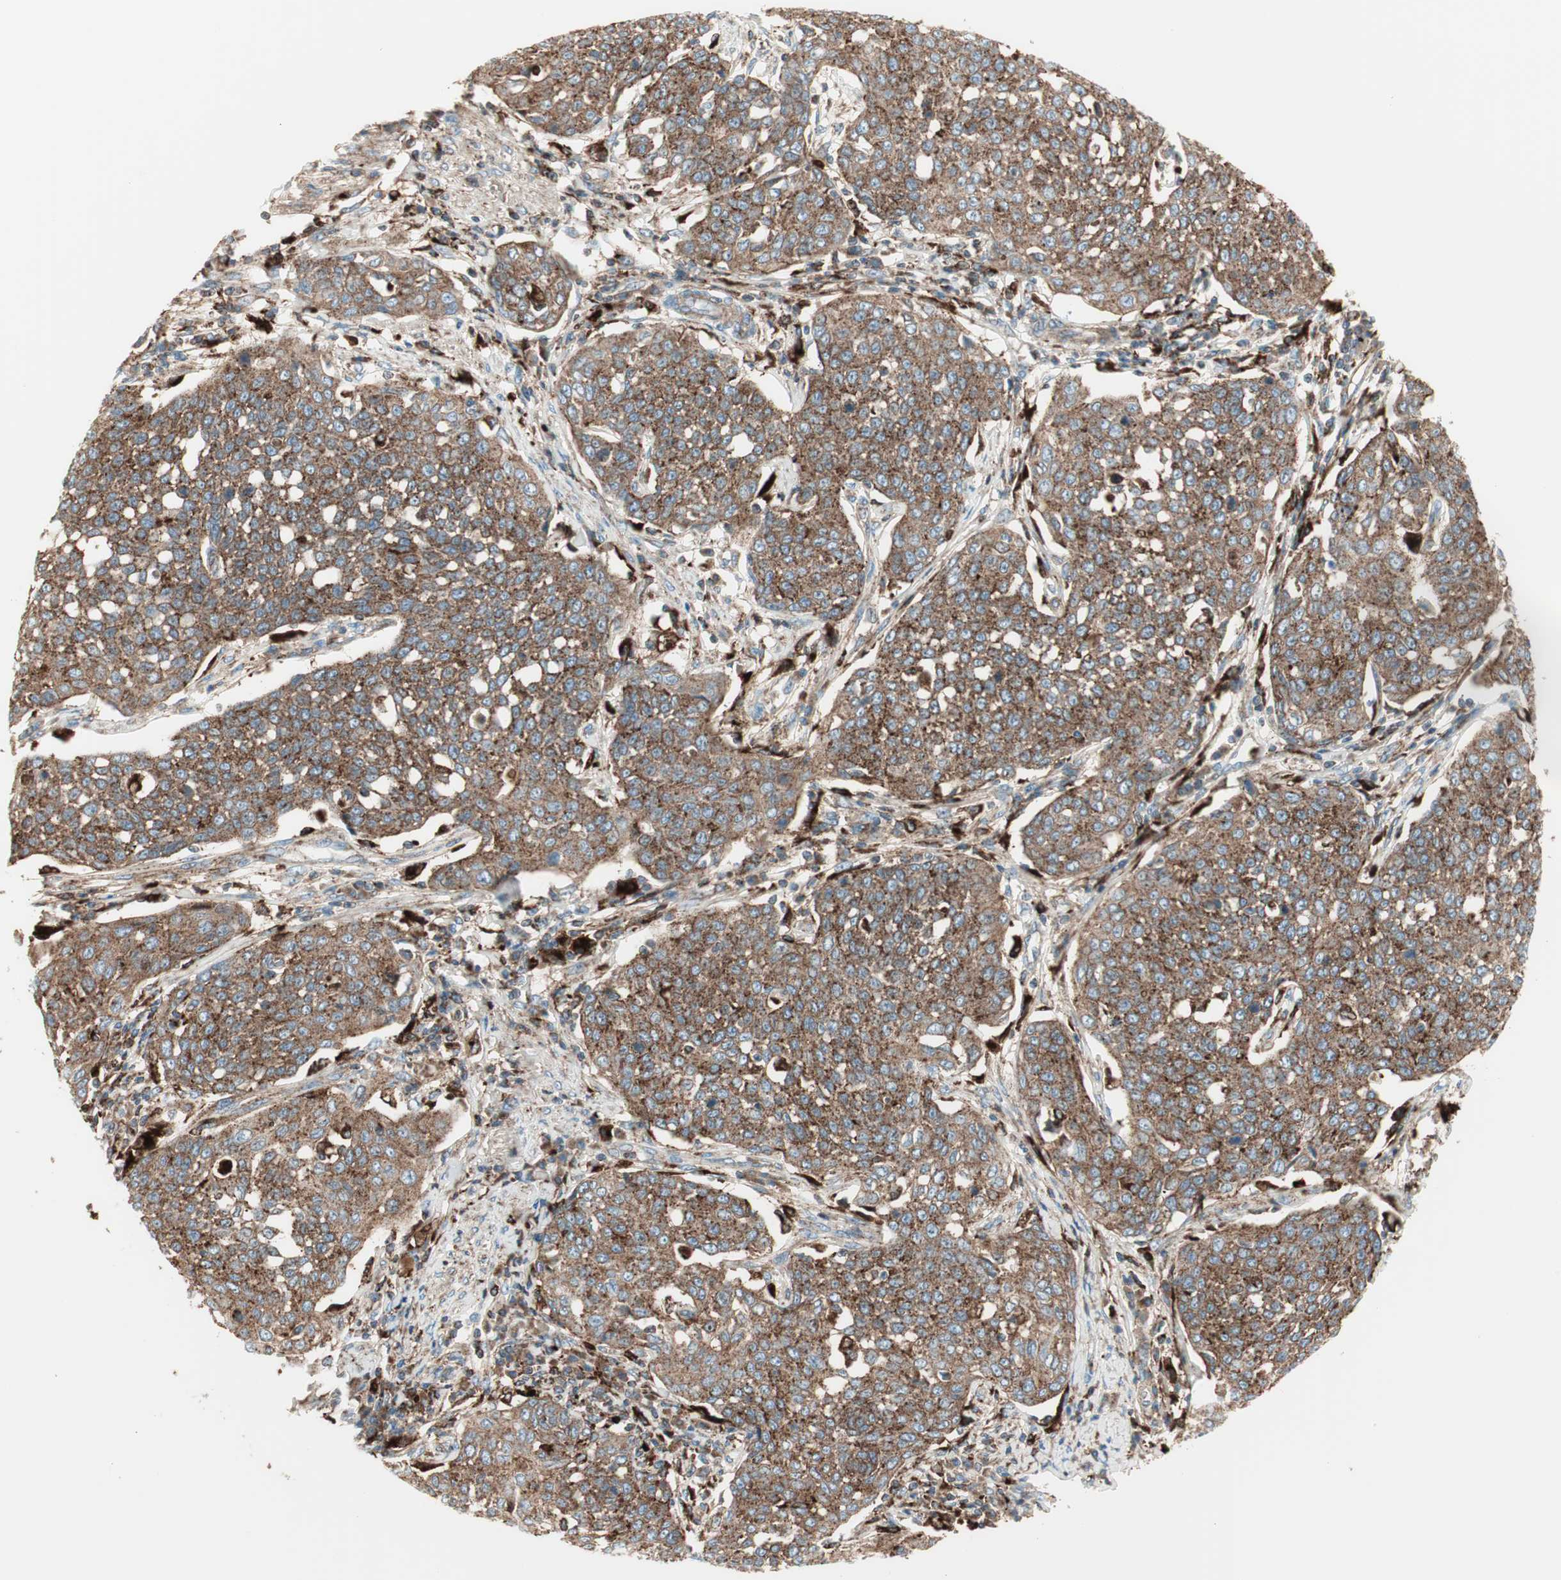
{"staining": {"intensity": "weak", "quantity": ">75%", "location": "cytoplasmic/membranous"}, "tissue": "cervical cancer", "cell_type": "Tumor cells", "image_type": "cancer", "snomed": [{"axis": "morphology", "description": "Squamous cell carcinoma, NOS"}, {"axis": "topography", "description": "Cervix"}], "caption": "Squamous cell carcinoma (cervical) stained for a protein (brown) reveals weak cytoplasmic/membranous positive staining in approximately >75% of tumor cells.", "gene": "ATP6V1G1", "patient": {"sex": "female", "age": 34}}